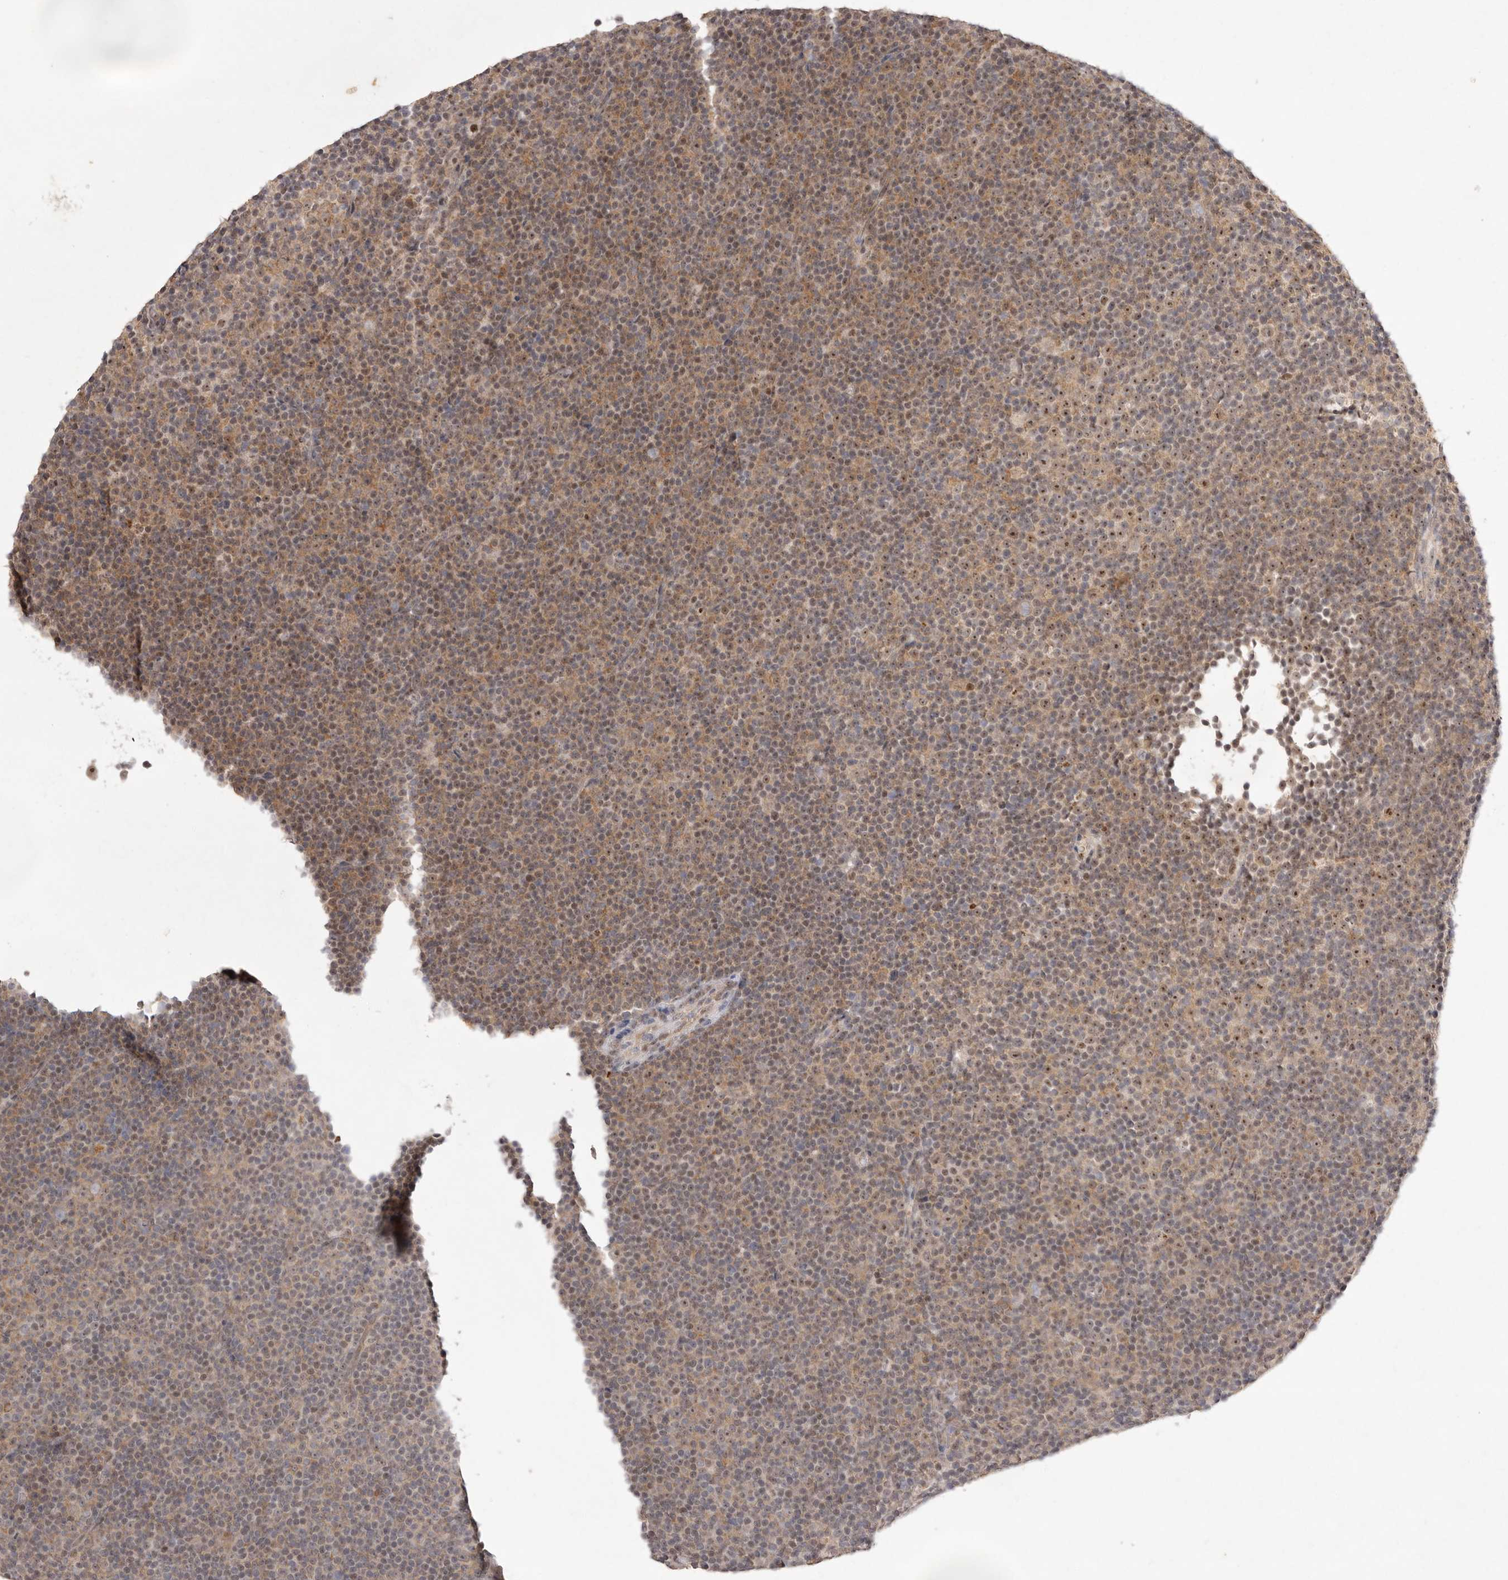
{"staining": {"intensity": "moderate", "quantity": ">75%", "location": "cytoplasmic/membranous,nuclear"}, "tissue": "lymphoma", "cell_type": "Tumor cells", "image_type": "cancer", "snomed": [{"axis": "morphology", "description": "Malignant lymphoma, non-Hodgkin's type, Low grade"}, {"axis": "topography", "description": "Lymph node"}], "caption": "Immunohistochemical staining of lymphoma displays moderate cytoplasmic/membranous and nuclear protein expression in about >75% of tumor cells. The staining was performed using DAB, with brown indicating positive protein expression. Nuclei are stained blue with hematoxylin.", "gene": "TADA1", "patient": {"sex": "female", "age": 67}}